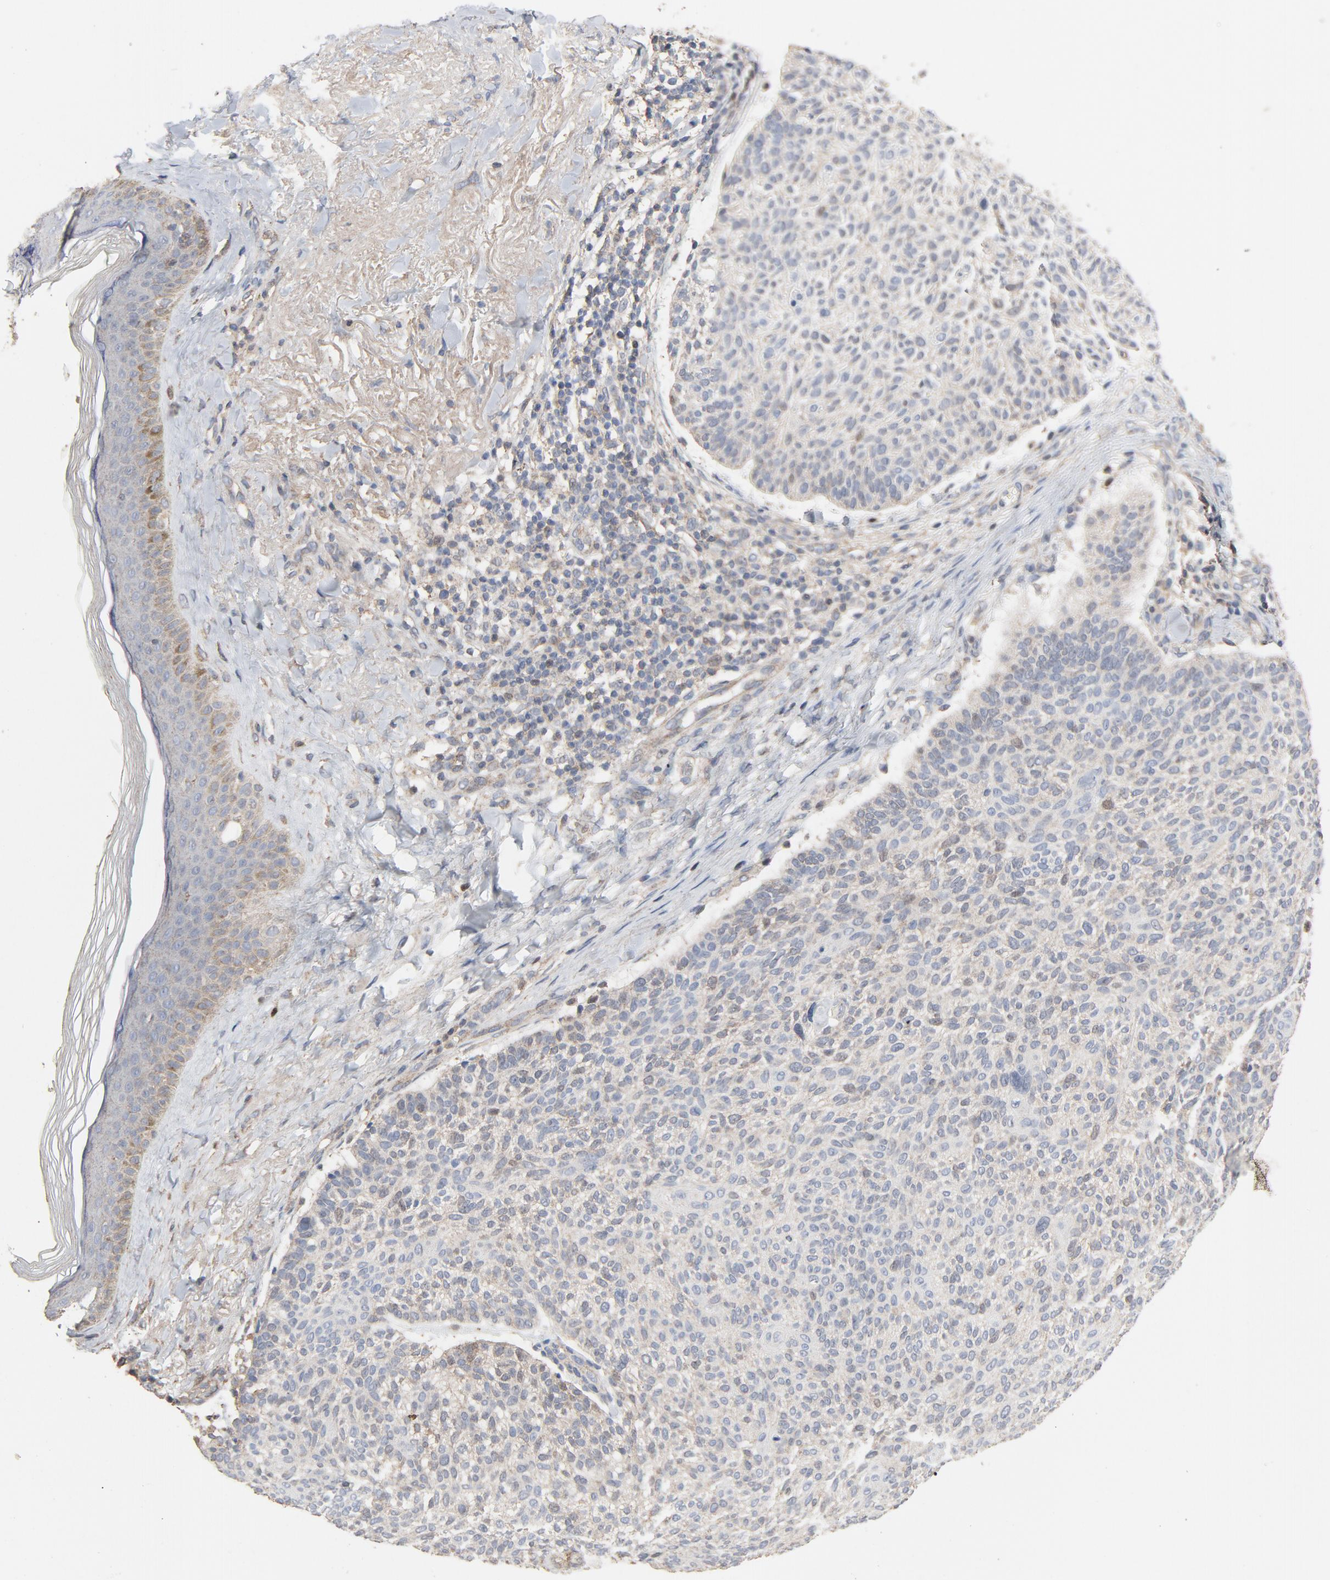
{"staining": {"intensity": "weak", "quantity": "25%-75%", "location": "cytoplasmic/membranous"}, "tissue": "skin cancer", "cell_type": "Tumor cells", "image_type": "cancer", "snomed": [{"axis": "morphology", "description": "Normal tissue, NOS"}, {"axis": "morphology", "description": "Basal cell carcinoma"}, {"axis": "topography", "description": "Skin"}], "caption": "Protein analysis of basal cell carcinoma (skin) tissue reveals weak cytoplasmic/membranous expression in about 25%-75% of tumor cells.", "gene": "CDK6", "patient": {"sex": "female", "age": 70}}